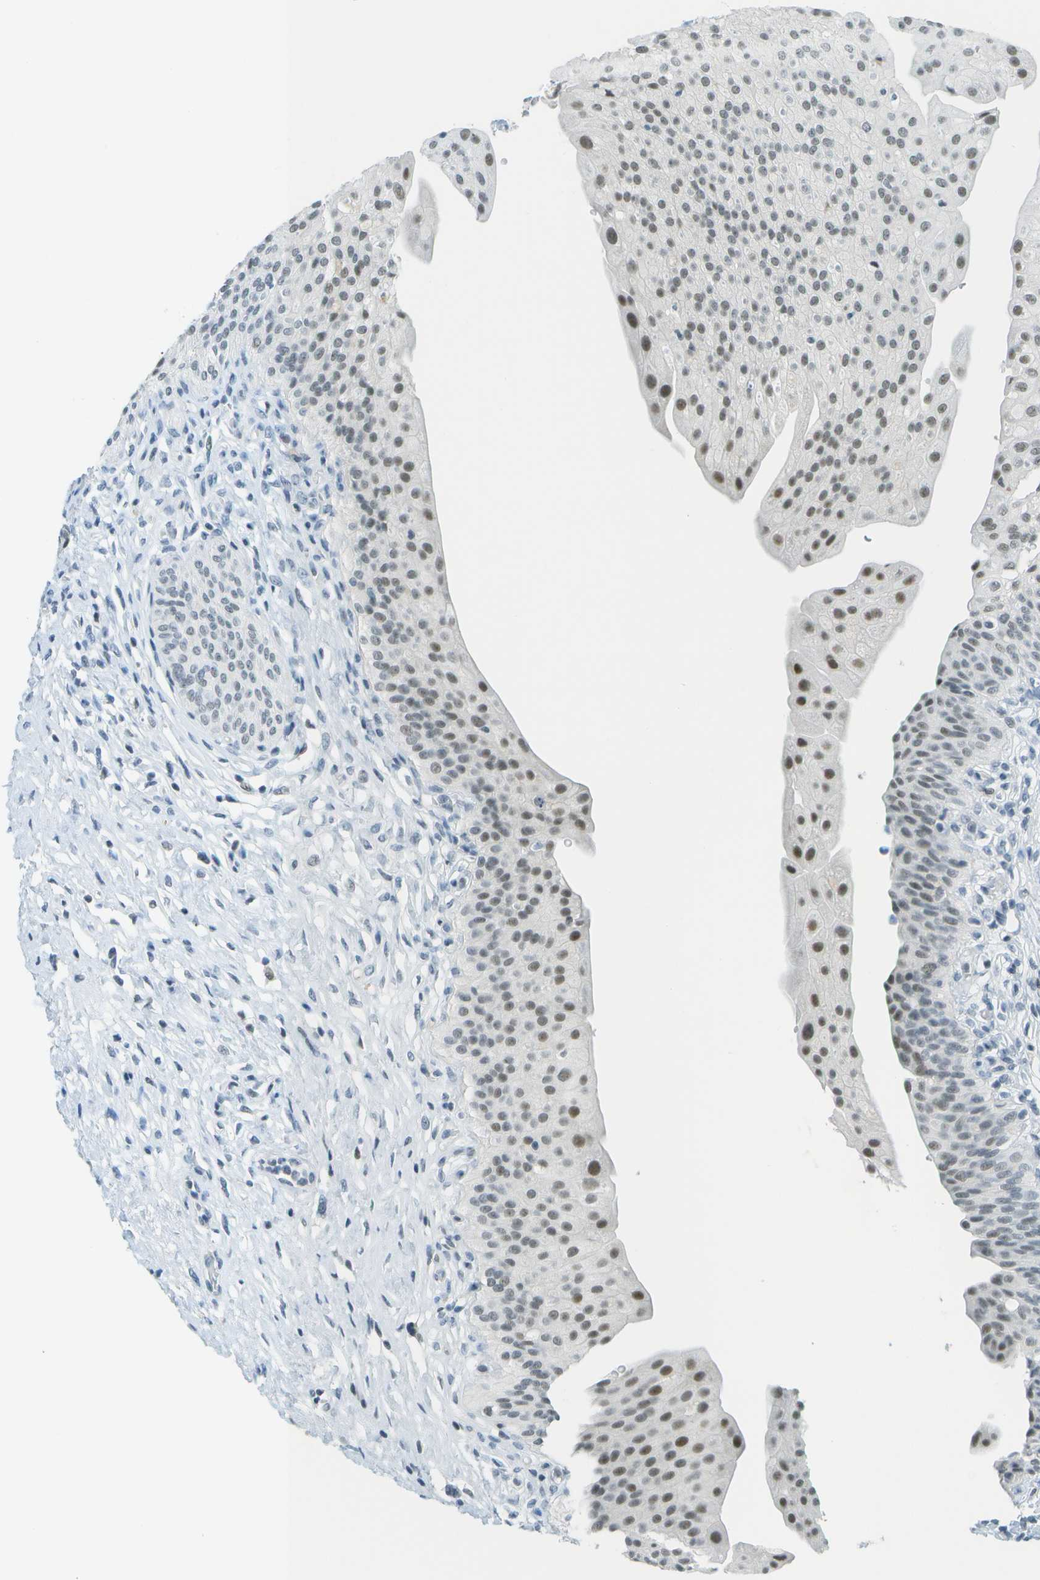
{"staining": {"intensity": "moderate", "quantity": "25%-75%", "location": "nuclear"}, "tissue": "urinary bladder", "cell_type": "Urothelial cells", "image_type": "normal", "snomed": [{"axis": "morphology", "description": "Normal tissue, NOS"}, {"axis": "topography", "description": "Urinary bladder"}], "caption": "Immunohistochemistry (IHC) (DAB (3,3'-diaminobenzidine)) staining of unremarkable urinary bladder demonstrates moderate nuclear protein expression in approximately 25%-75% of urothelial cells. Using DAB (3,3'-diaminobenzidine) (brown) and hematoxylin (blue) stains, captured at high magnification using brightfield microscopy.", "gene": "NEK11", "patient": {"sex": "male", "age": 46}}